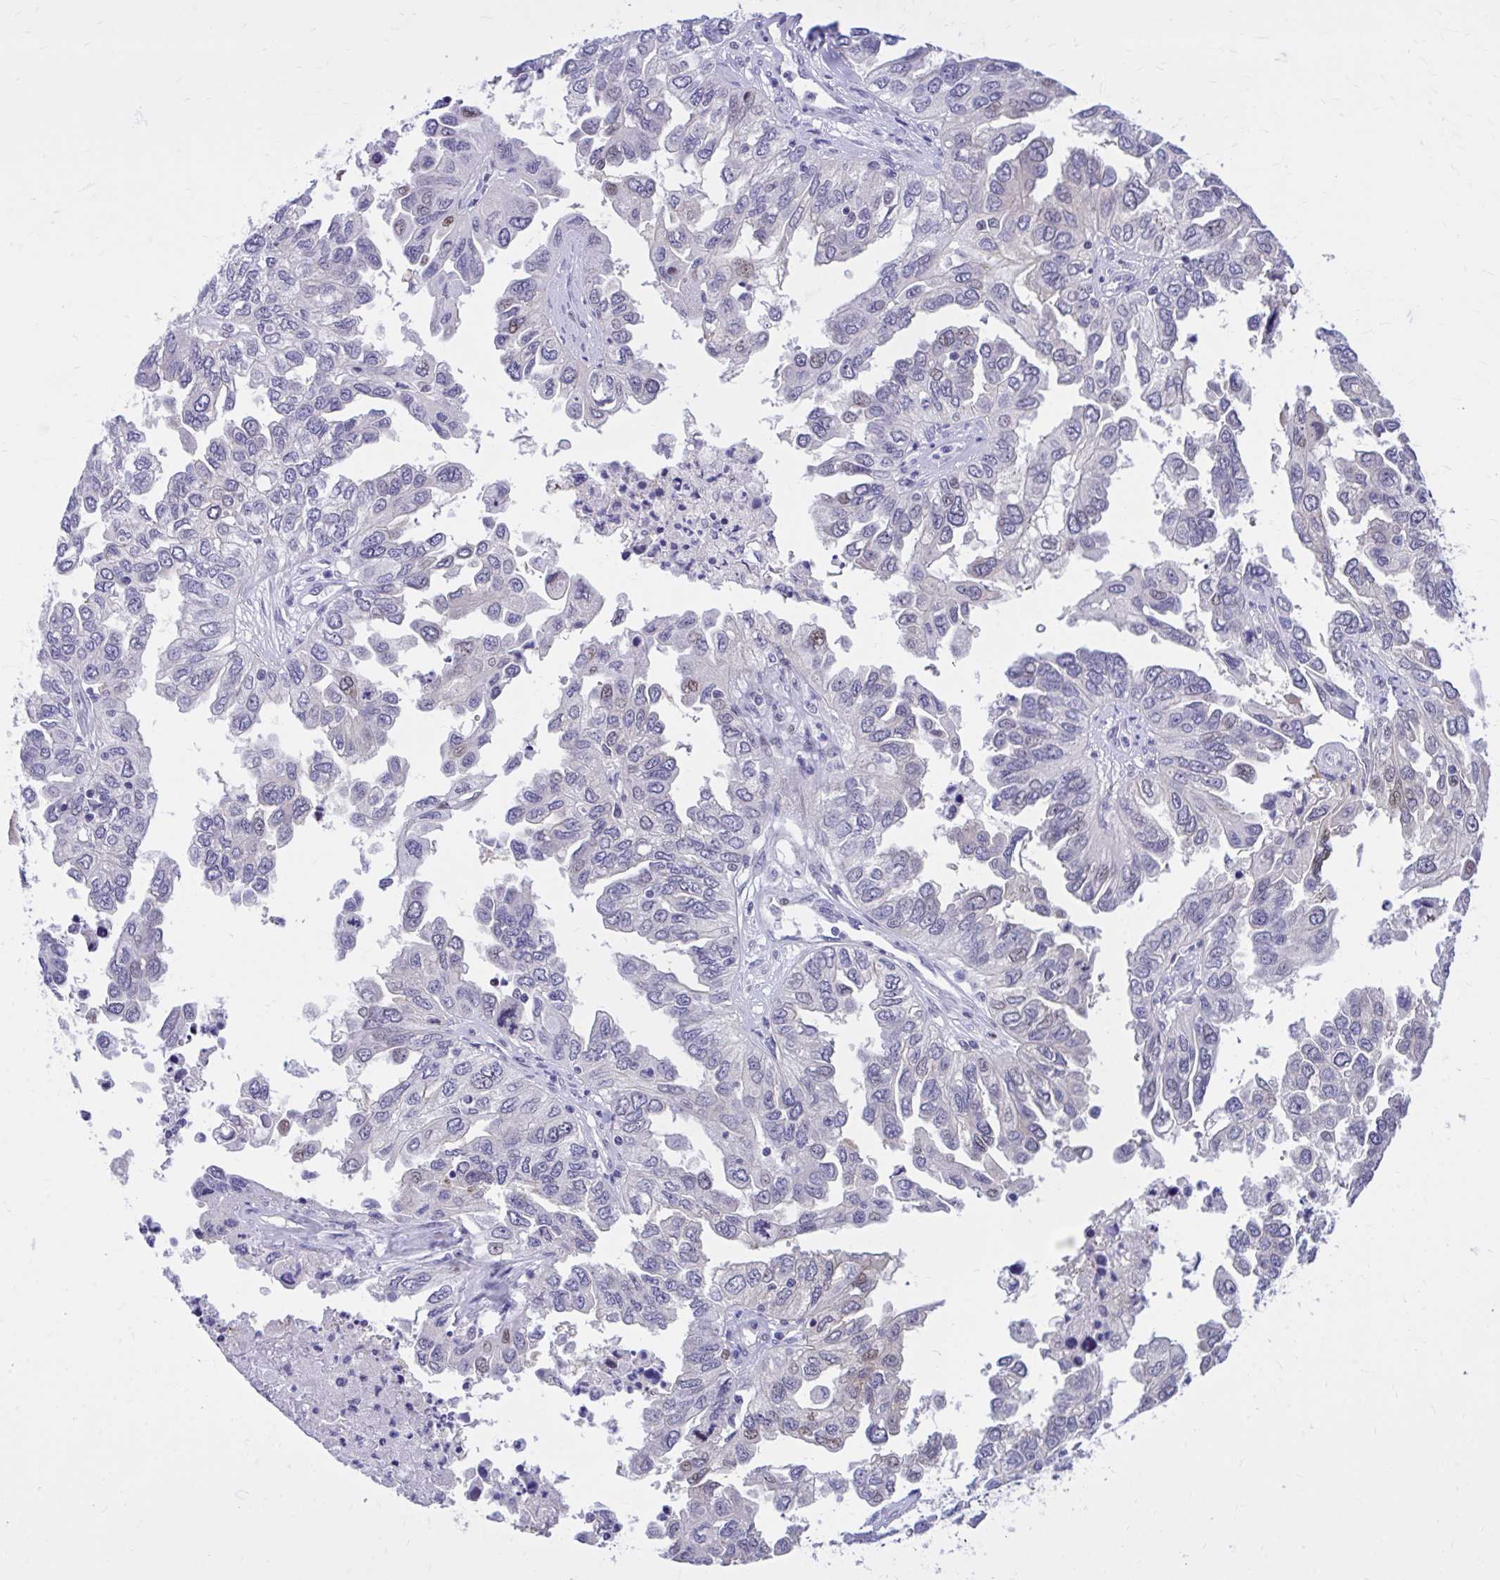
{"staining": {"intensity": "weak", "quantity": "<25%", "location": "nuclear"}, "tissue": "ovarian cancer", "cell_type": "Tumor cells", "image_type": "cancer", "snomed": [{"axis": "morphology", "description": "Cystadenocarcinoma, serous, NOS"}, {"axis": "topography", "description": "Ovary"}], "caption": "An IHC histopathology image of ovarian cancer is shown. There is no staining in tumor cells of ovarian cancer. (DAB immunohistochemistry (IHC) with hematoxylin counter stain).", "gene": "ZBTB25", "patient": {"sex": "female", "age": 53}}